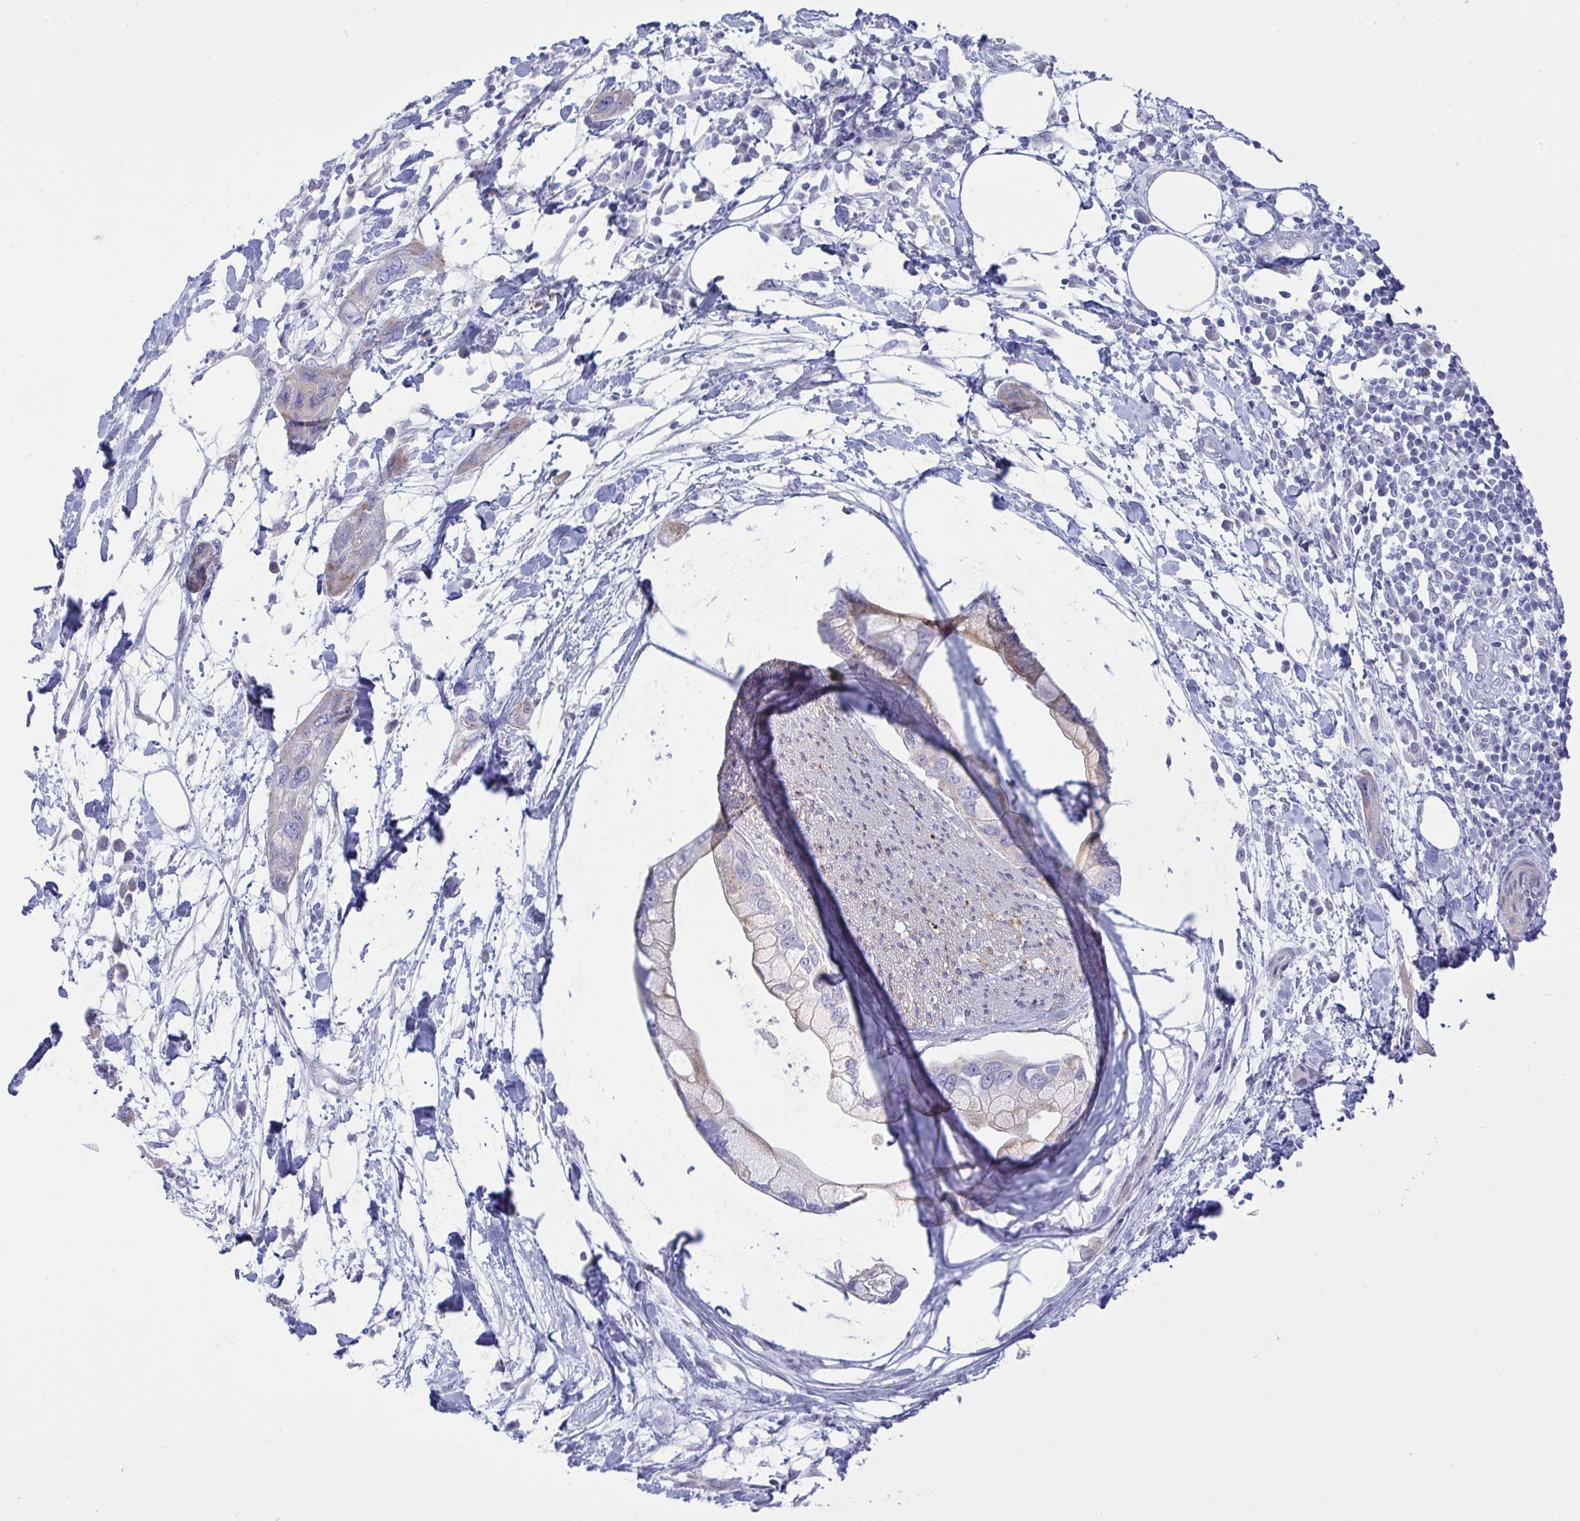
{"staining": {"intensity": "moderate", "quantity": "25%-75%", "location": "cytoplasmic/membranous"}, "tissue": "pancreatic cancer", "cell_type": "Tumor cells", "image_type": "cancer", "snomed": [{"axis": "morphology", "description": "Adenocarcinoma, NOS"}, {"axis": "topography", "description": "Pancreas"}], "caption": "This micrograph demonstrates immunohistochemistry staining of pancreatic cancer, with medium moderate cytoplasmic/membranous staining in approximately 25%-75% of tumor cells.", "gene": "NTN1", "patient": {"sex": "female", "age": 73}}